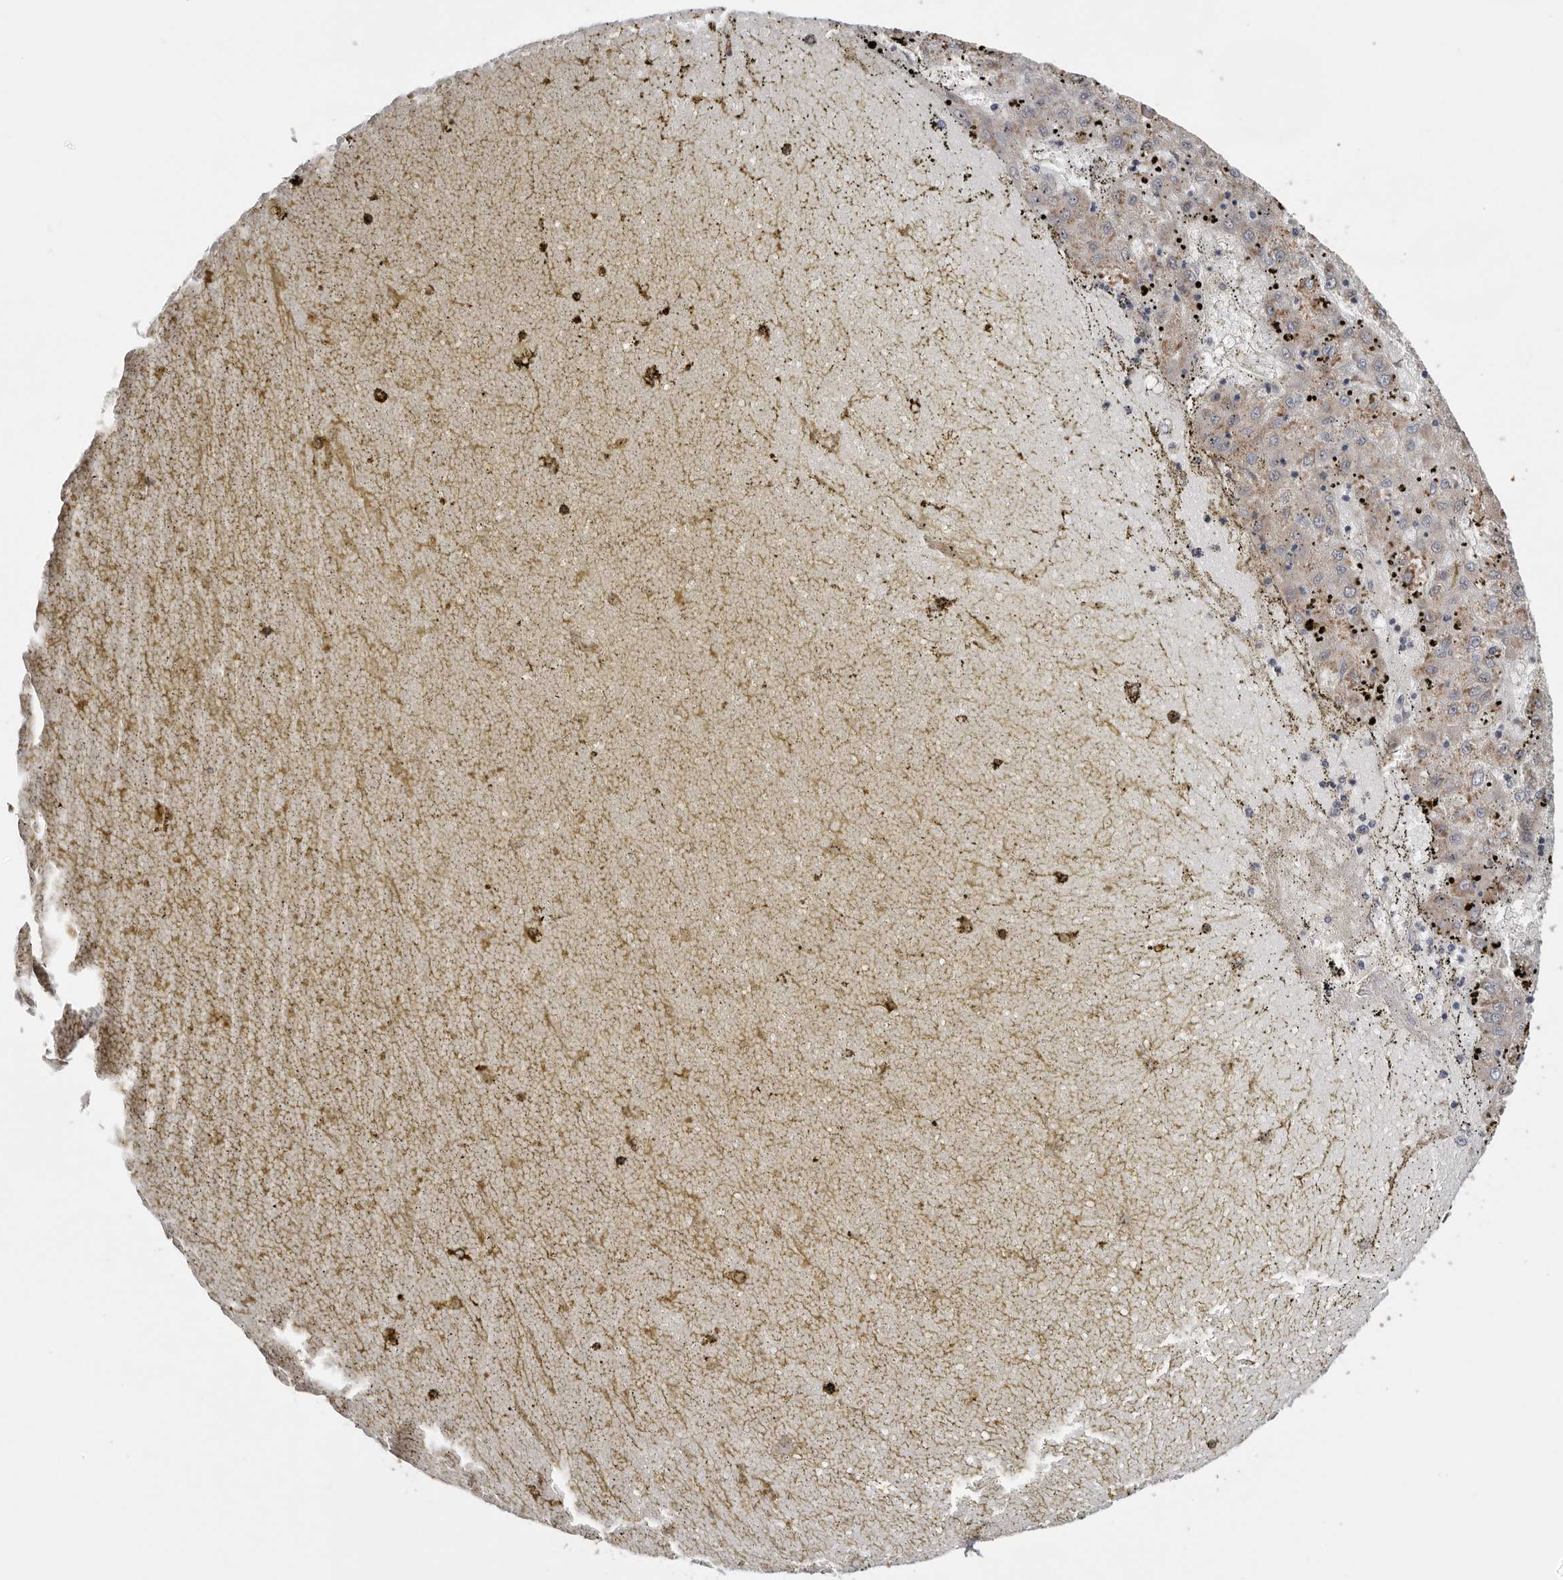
{"staining": {"intensity": "moderate", "quantity": "<25%", "location": "cytoplasmic/membranous"}, "tissue": "liver cancer", "cell_type": "Tumor cells", "image_type": "cancer", "snomed": [{"axis": "morphology", "description": "Carcinoma, Hepatocellular, NOS"}, {"axis": "topography", "description": "Liver"}], "caption": "A histopathology image of human liver cancer stained for a protein displays moderate cytoplasmic/membranous brown staining in tumor cells.", "gene": "CCT8", "patient": {"sex": "male", "age": 72}}